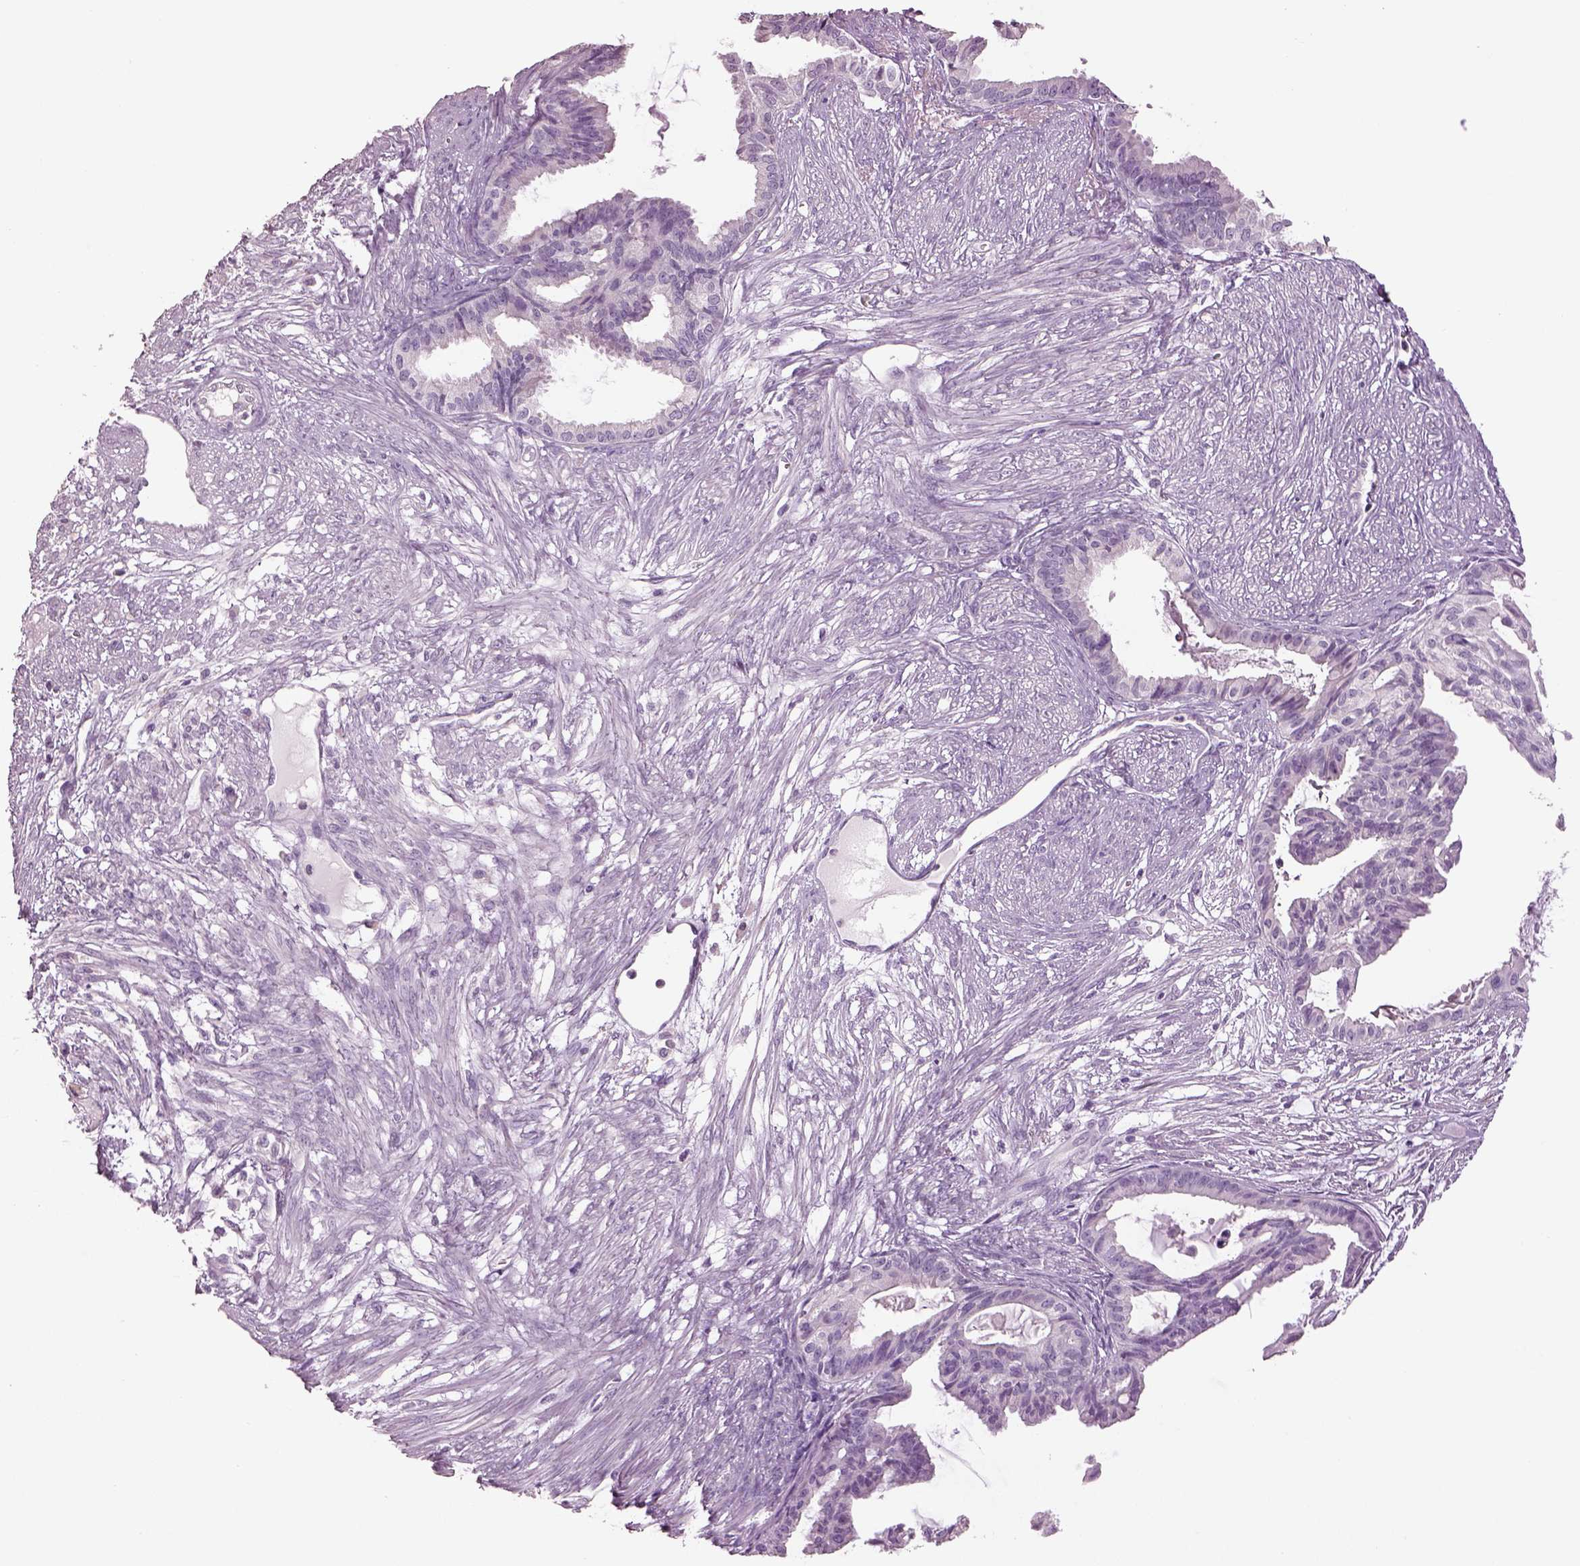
{"staining": {"intensity": "negative", "quantity": "none", "location": "none"}, "tissue": "endometrial cancer", "cell_type": "Tumor cells", "image_type": "cancer", "snomed": [{"axis": "morphology", "description": "Adenocarcinoma, NOS"}, {"axis": "topography", "description": "Endometrium"}], "caption": "A high-resolution photomicrograph shows IHC staining of adenocarcinoma (endometrial), which shows no significant expression in tumor cells.", "gene": "GUCA1A", "patient": {"sex": "female", "age": 86}}